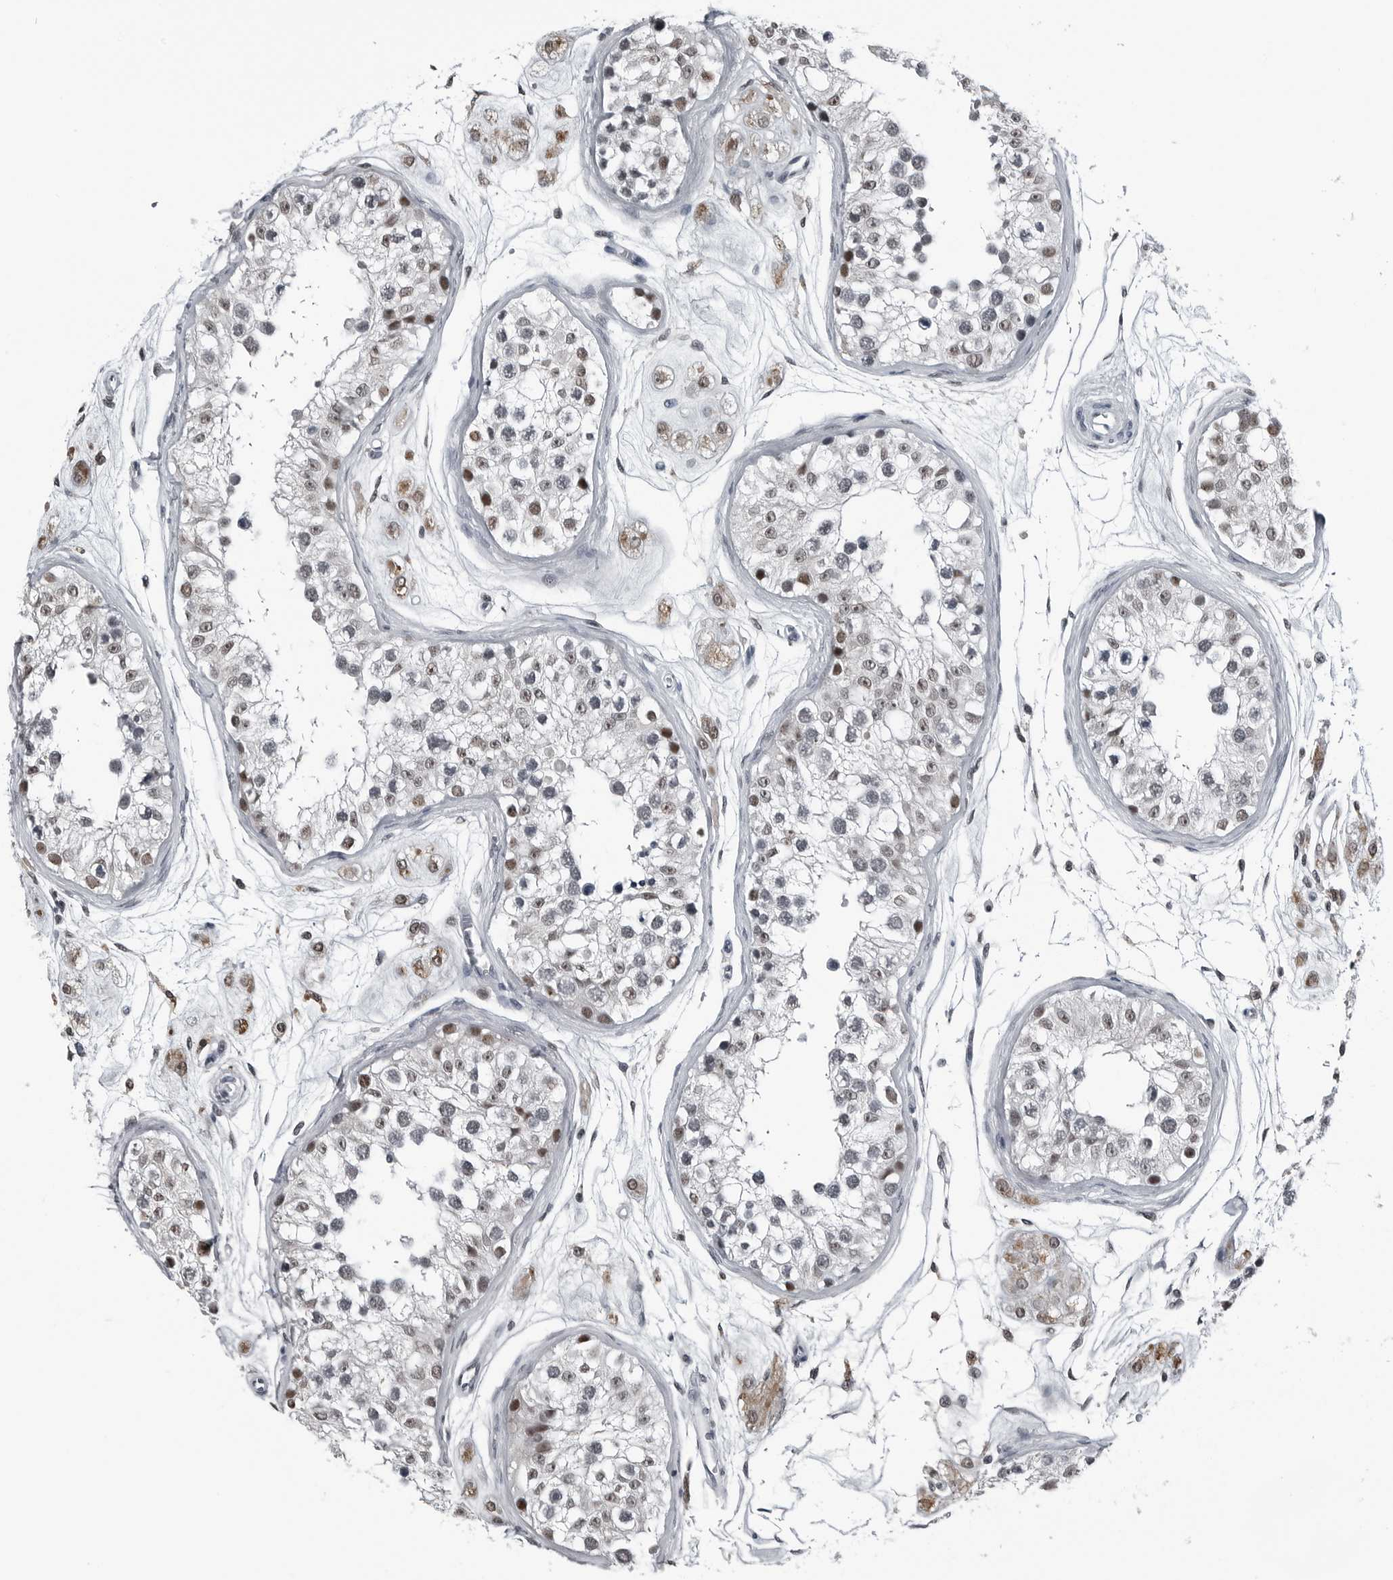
{"staining": {"intensity": "moderate", "quantity": "<25%", "location": "nuclear"}, "tissue": "testis", "cell_type": "Cells in seminiferous ducts", "image_type": "normal", "snomed": [{"axis": "morphology", "description": "Normal tissue, NOS"}, {"axis": "morphology", "description": "Adenocarcinoma, metastatic, NOS"}, {"axis": "topography", "description": "Testis"}], "caption": "This micrograph demonstrates benign testis stained with IHC to label a protein in brown. The nuclear of cells in seminiferous ducts show moderate positivity for the protein. Nuclei are counter-stained blue.", "gene": "AKR1A1", "patient": {"sex": "male", "age": 26}}